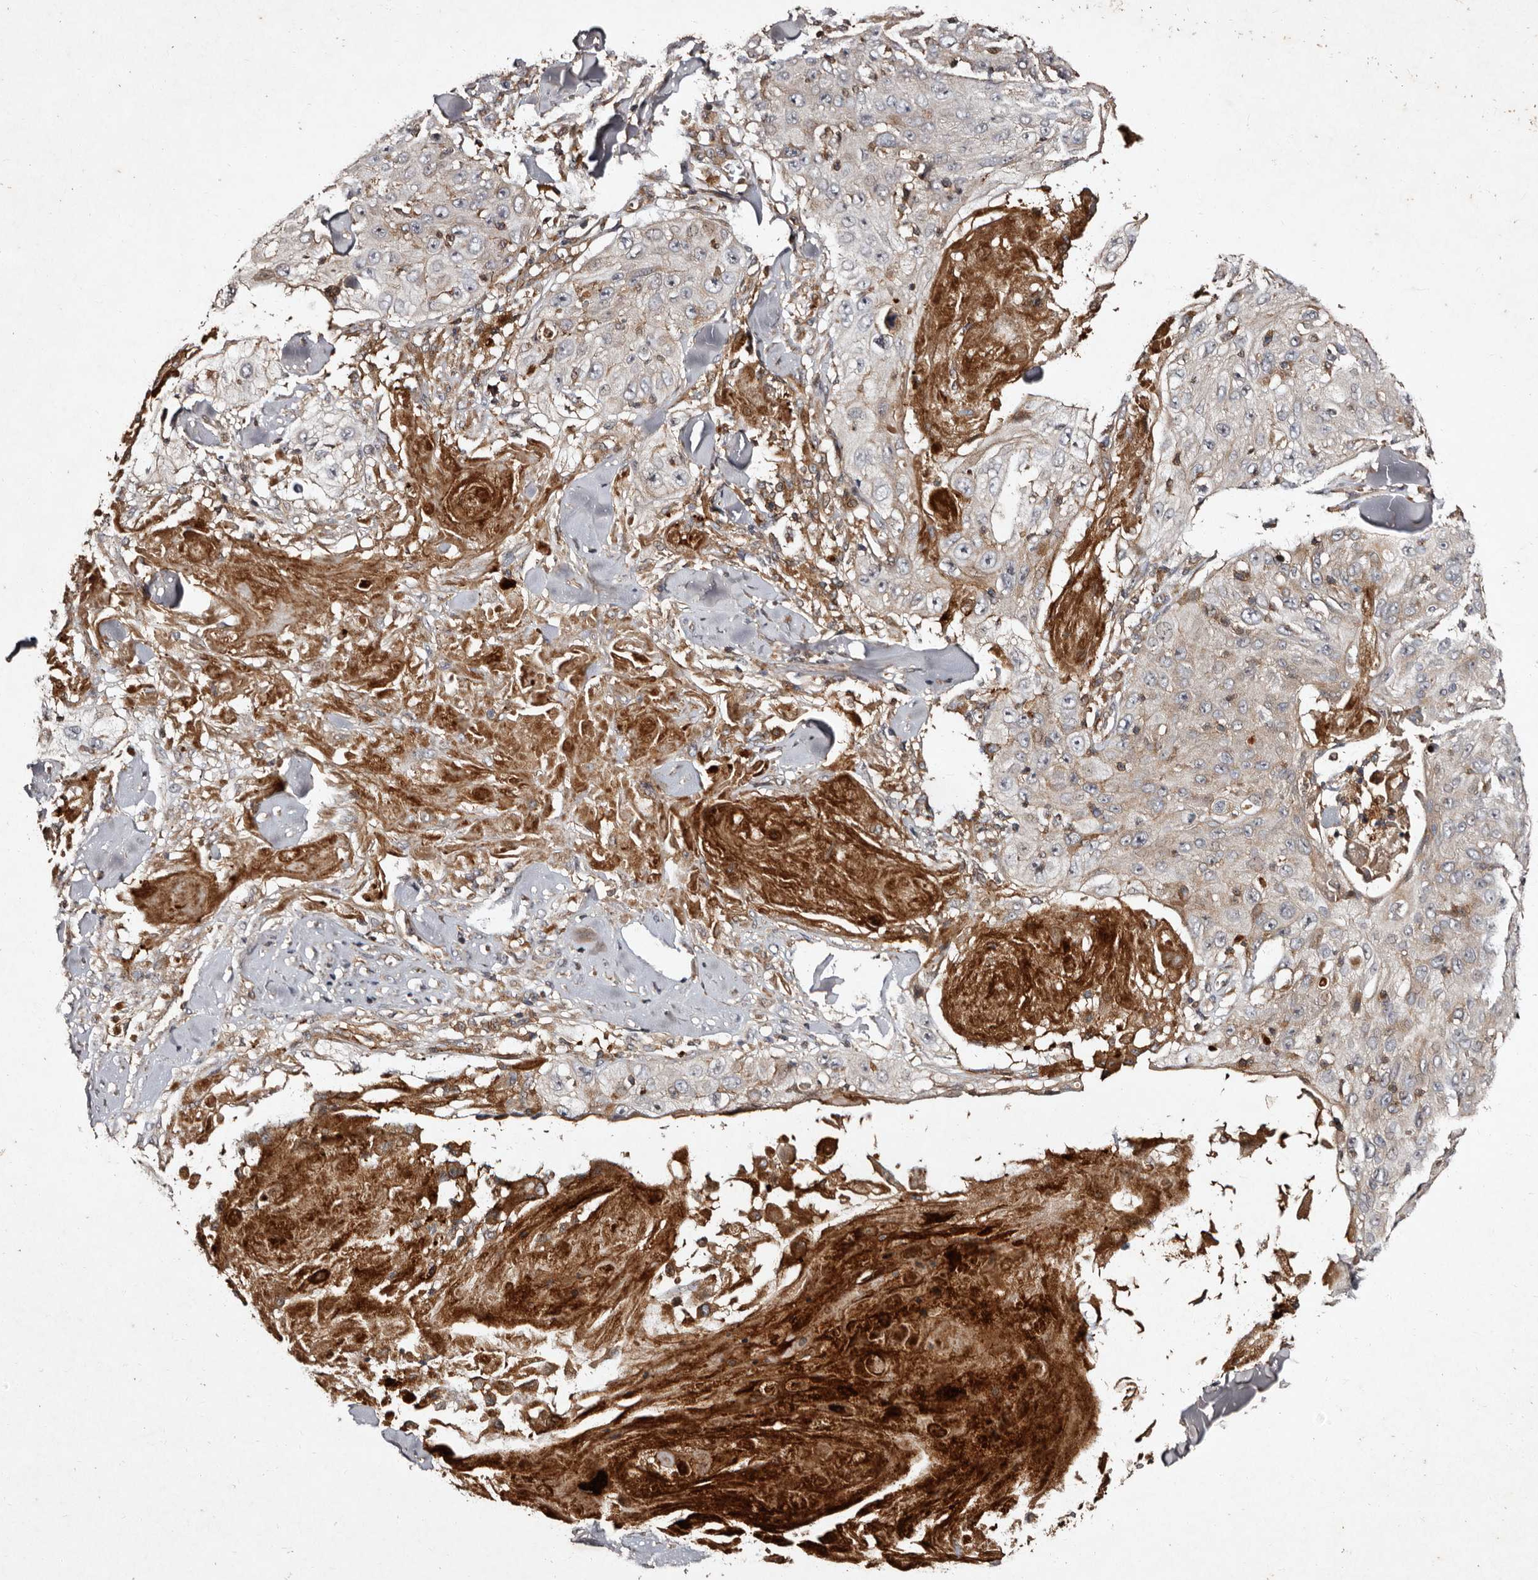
{"staining": {"intensity": "negative", "quantity": "none", "location": "none"}, "tissue": "skin cancer", "cell_type": "Tumor cells", "image_type": "cancer", "snomed": [{"axis": "morphology", "description": "Squamous cell carcinoma, NOS"}, {"axis": "topography", "description": "Skin"}], "caption": "Squamous cell carcinoma (skin) was stained to show a protein in brown. There is no significant staining in tumor cells. (Immunohistochemistry, brightfield microscopy, high magnification).", "gene": "PRKD3", "patient": {"sex": "male", "age": 86}}